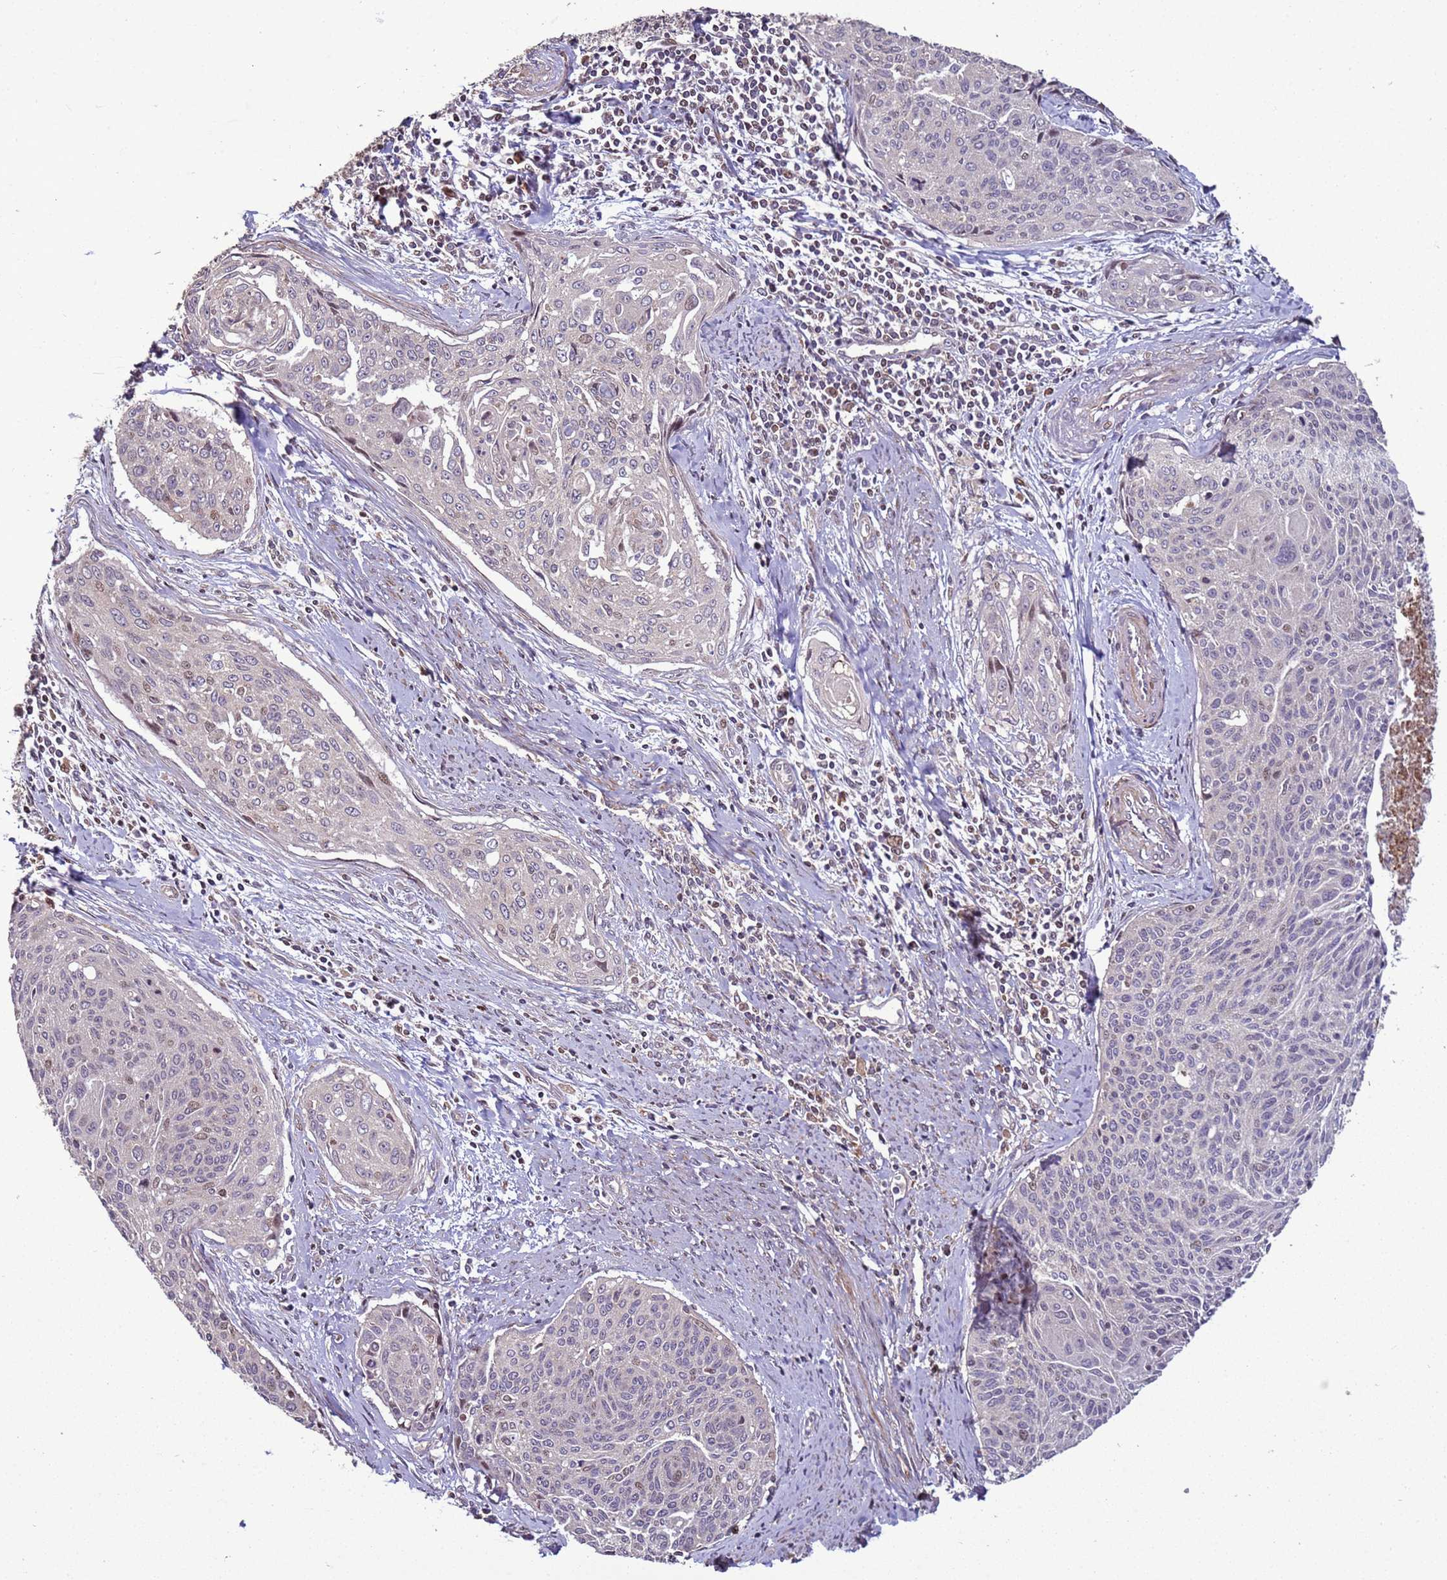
{"staining": {"intensity": "moderate", "quantity": "<25%", "location": "nuclear"}, "tissue": "cervical cancer", "cell_type": "Tumor cells", "image_type": "cancer", "snomed": [{"axis": "morphology", "description": "Squamous cell carcinoma, NOS"}, {"axis": "topography", "description": "Cervix"}], "caption": "Cervical cancer stained with DAB (3,3'-diaminobenzidine) IHC displays low levels of moderate nuclear expression in approximately <25% of tumor cells.", "gene": "HGH1", "patient": {"sex": "female", "age": 55}}